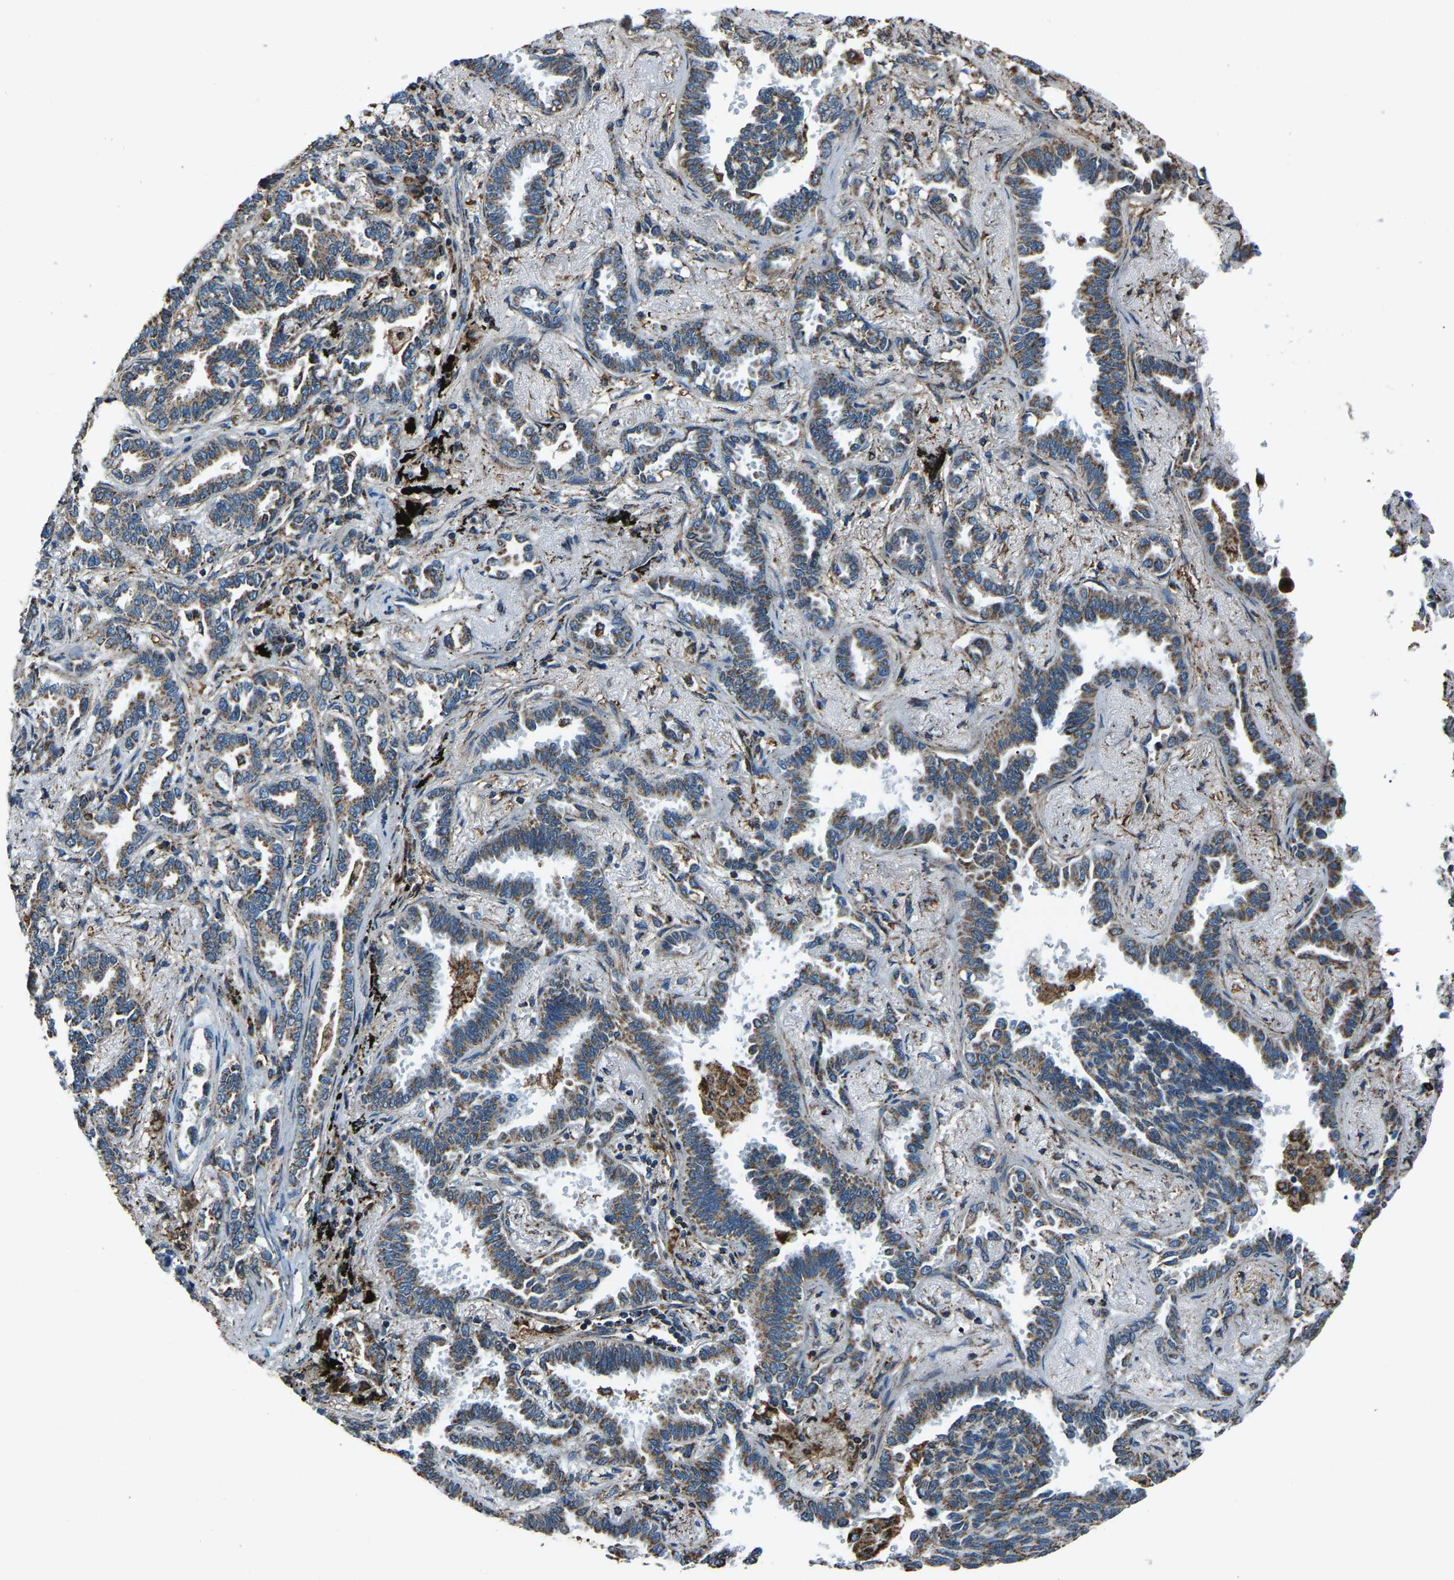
{"staining": {"intensity": "moderate", "quantity": ">75%", "location": "cytoplasmic/membranous"}, "tissue": "lung cancer", "cell_type": "Tumor cells", "image_type": "cancer", "snomed": [{"axis": "morphology", "description": "Adenocarcinoma, NOS"}, {"axis": "topography", "description": "Lung"}], "caption": "Immunohistochemical staining of lung cancer (adenocarcinoma) demonstrates medium levels of moderate cytoplasmic/membranous protein staining in approximately >75% of tumor cells. Immunohistochemistry stains the protein in brown and the nuclei are stained blue.", "gene": "RBM33", "patient": {"sex": "male", "age": 59}}